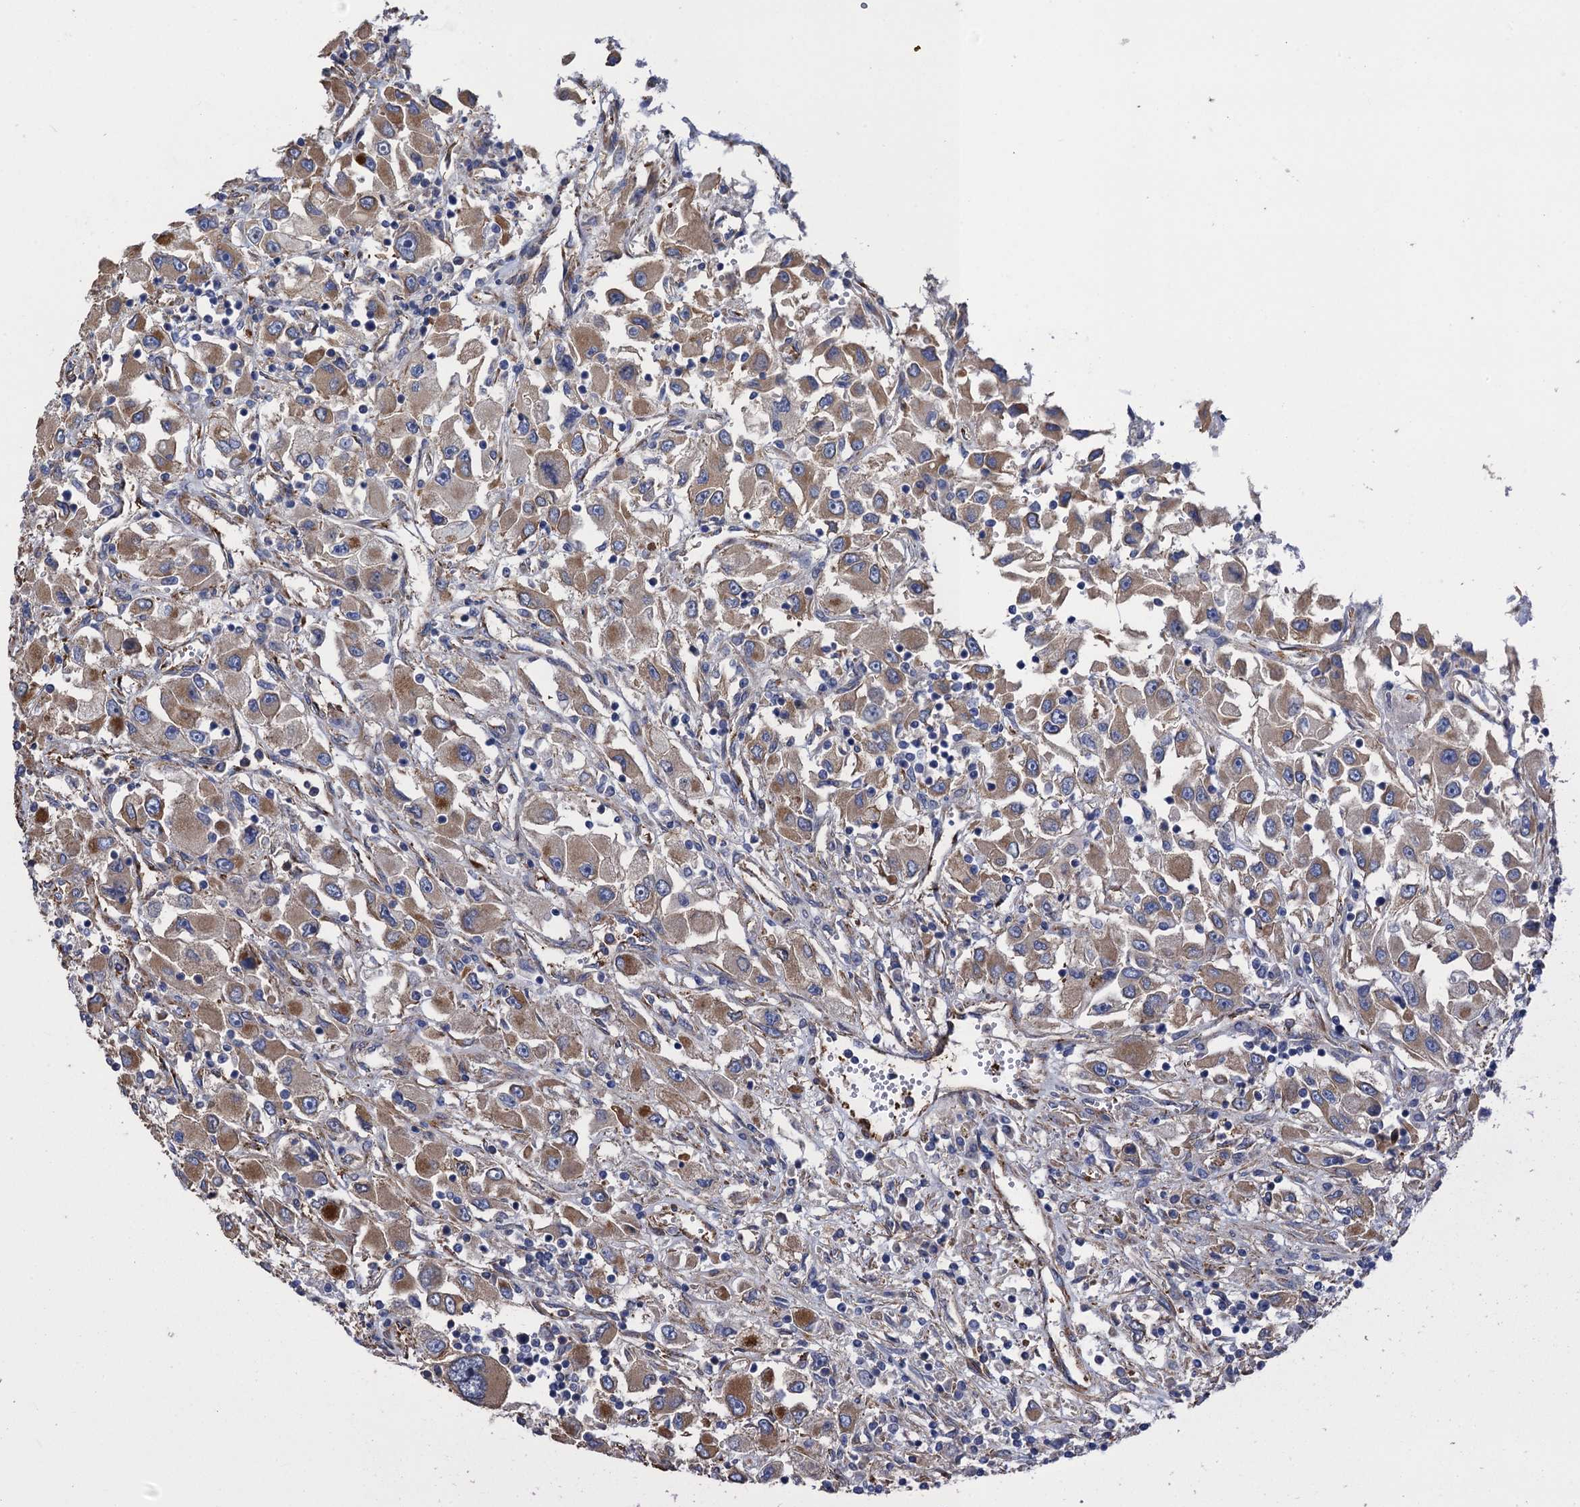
{"staining": {"intensity": "moderate", "quantity": ">75%", "location": "cytoplasmic/membranous"}, "tissue": "renal cancer", "cell_type": "Tumor cells", "image_type": "cancer", "snomed": [{"axis": "morphology", "description": "Adenocarcinoma, NOS"}, {"axis": "topography", "description": "Kidney"}], "caption": "Immunohistochemical staining of adenocarcinoma (renal) exhibits medium levels of moderate cytoplasmic/membranous staining in about >75% of tumor cells.", "gene": "GCSH", "patient": {"sex": "female", "age": 52}}